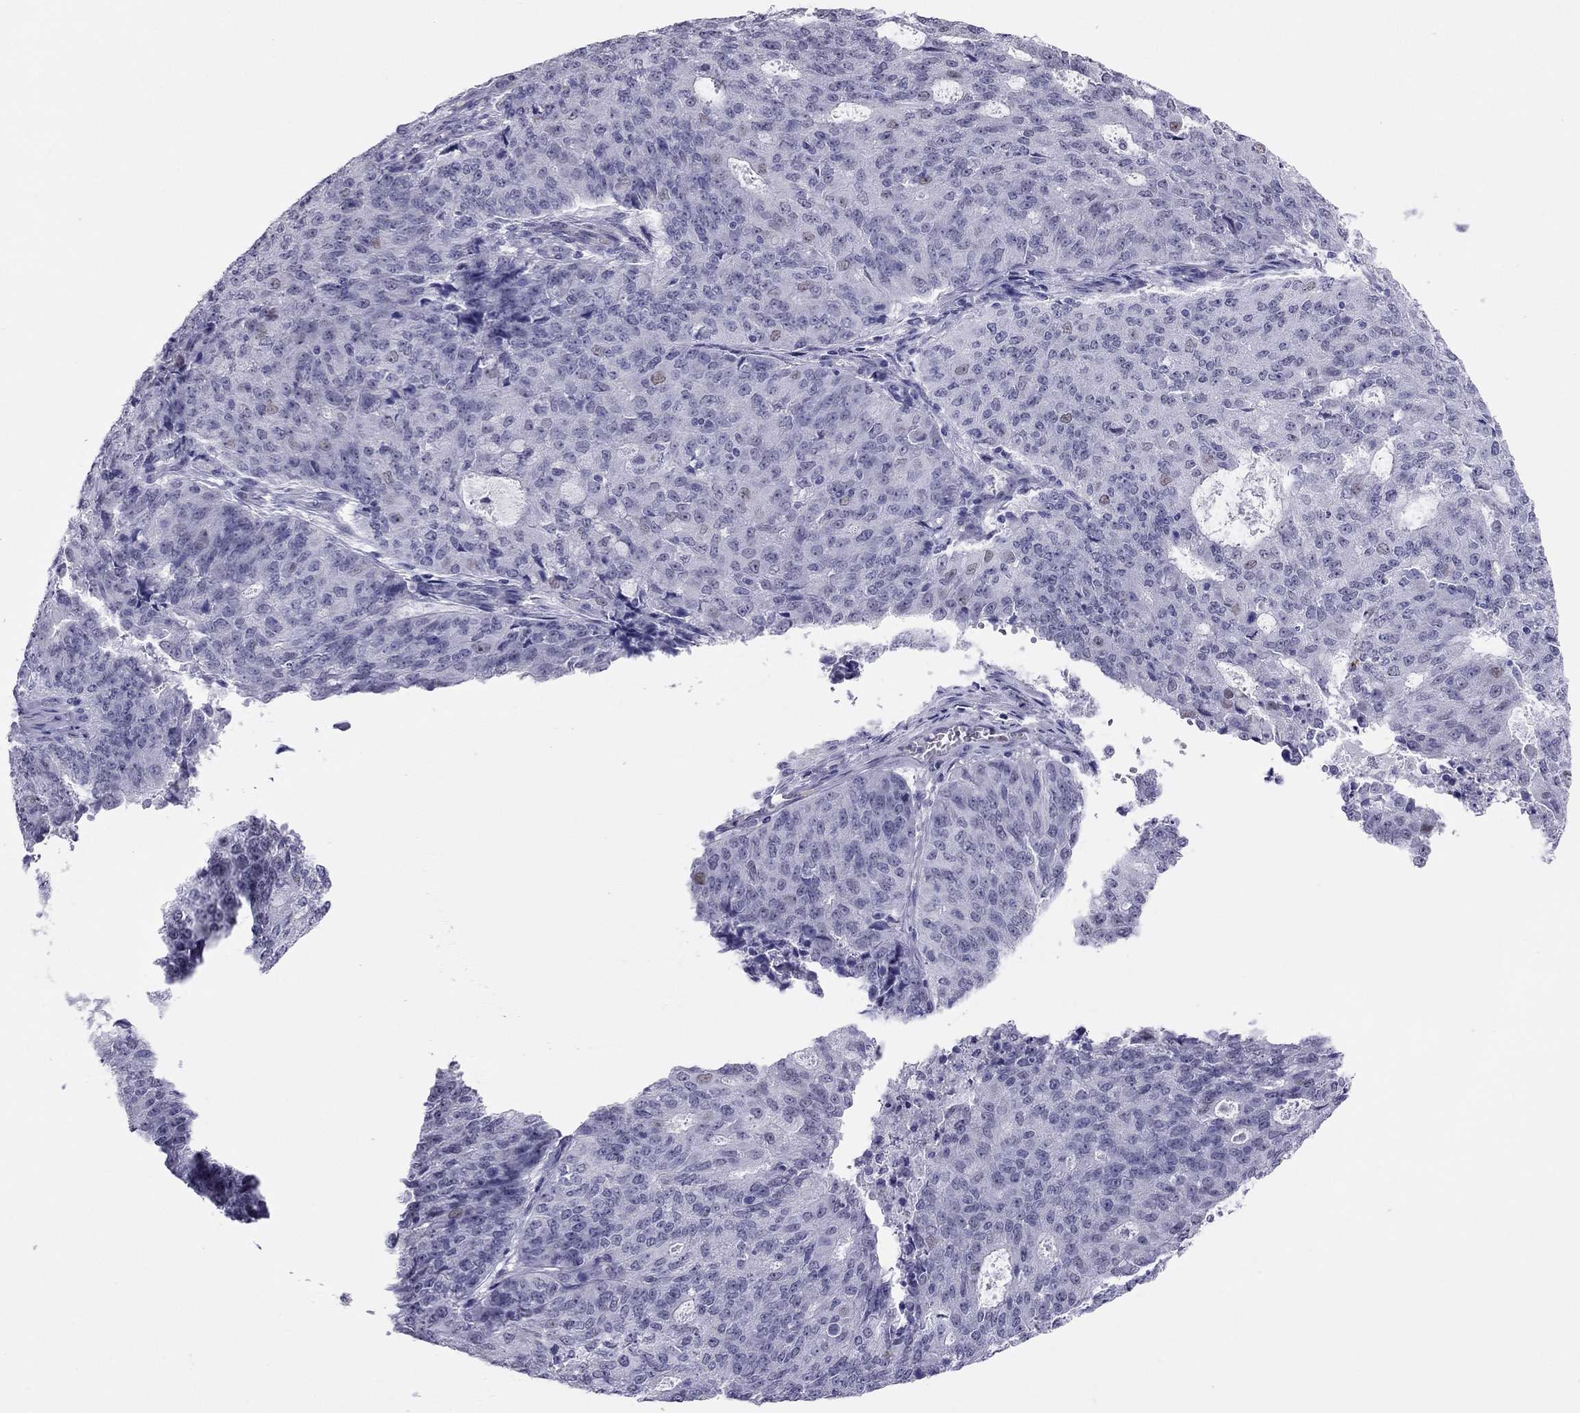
{"staining": {"intensity": "negative", "quantity": "none", "location": "none"}, "tissue": "endometrial cancer", "cell_type": "Tumor cells", "image_type": "cancer", "snomed": [{"axis": "morphology", "description": "Adenocarcinoma, NOS"}, {"axis": "topography", "description": "Endometrium"}], "caption": "IHC histopathology image of endometrial cancer (adenocarcinoma) stained for a protein (brown), which reveals no expression in tumor cells.", "gene": "CROCC2", "patient": {"sex": "female", "age": 82}}